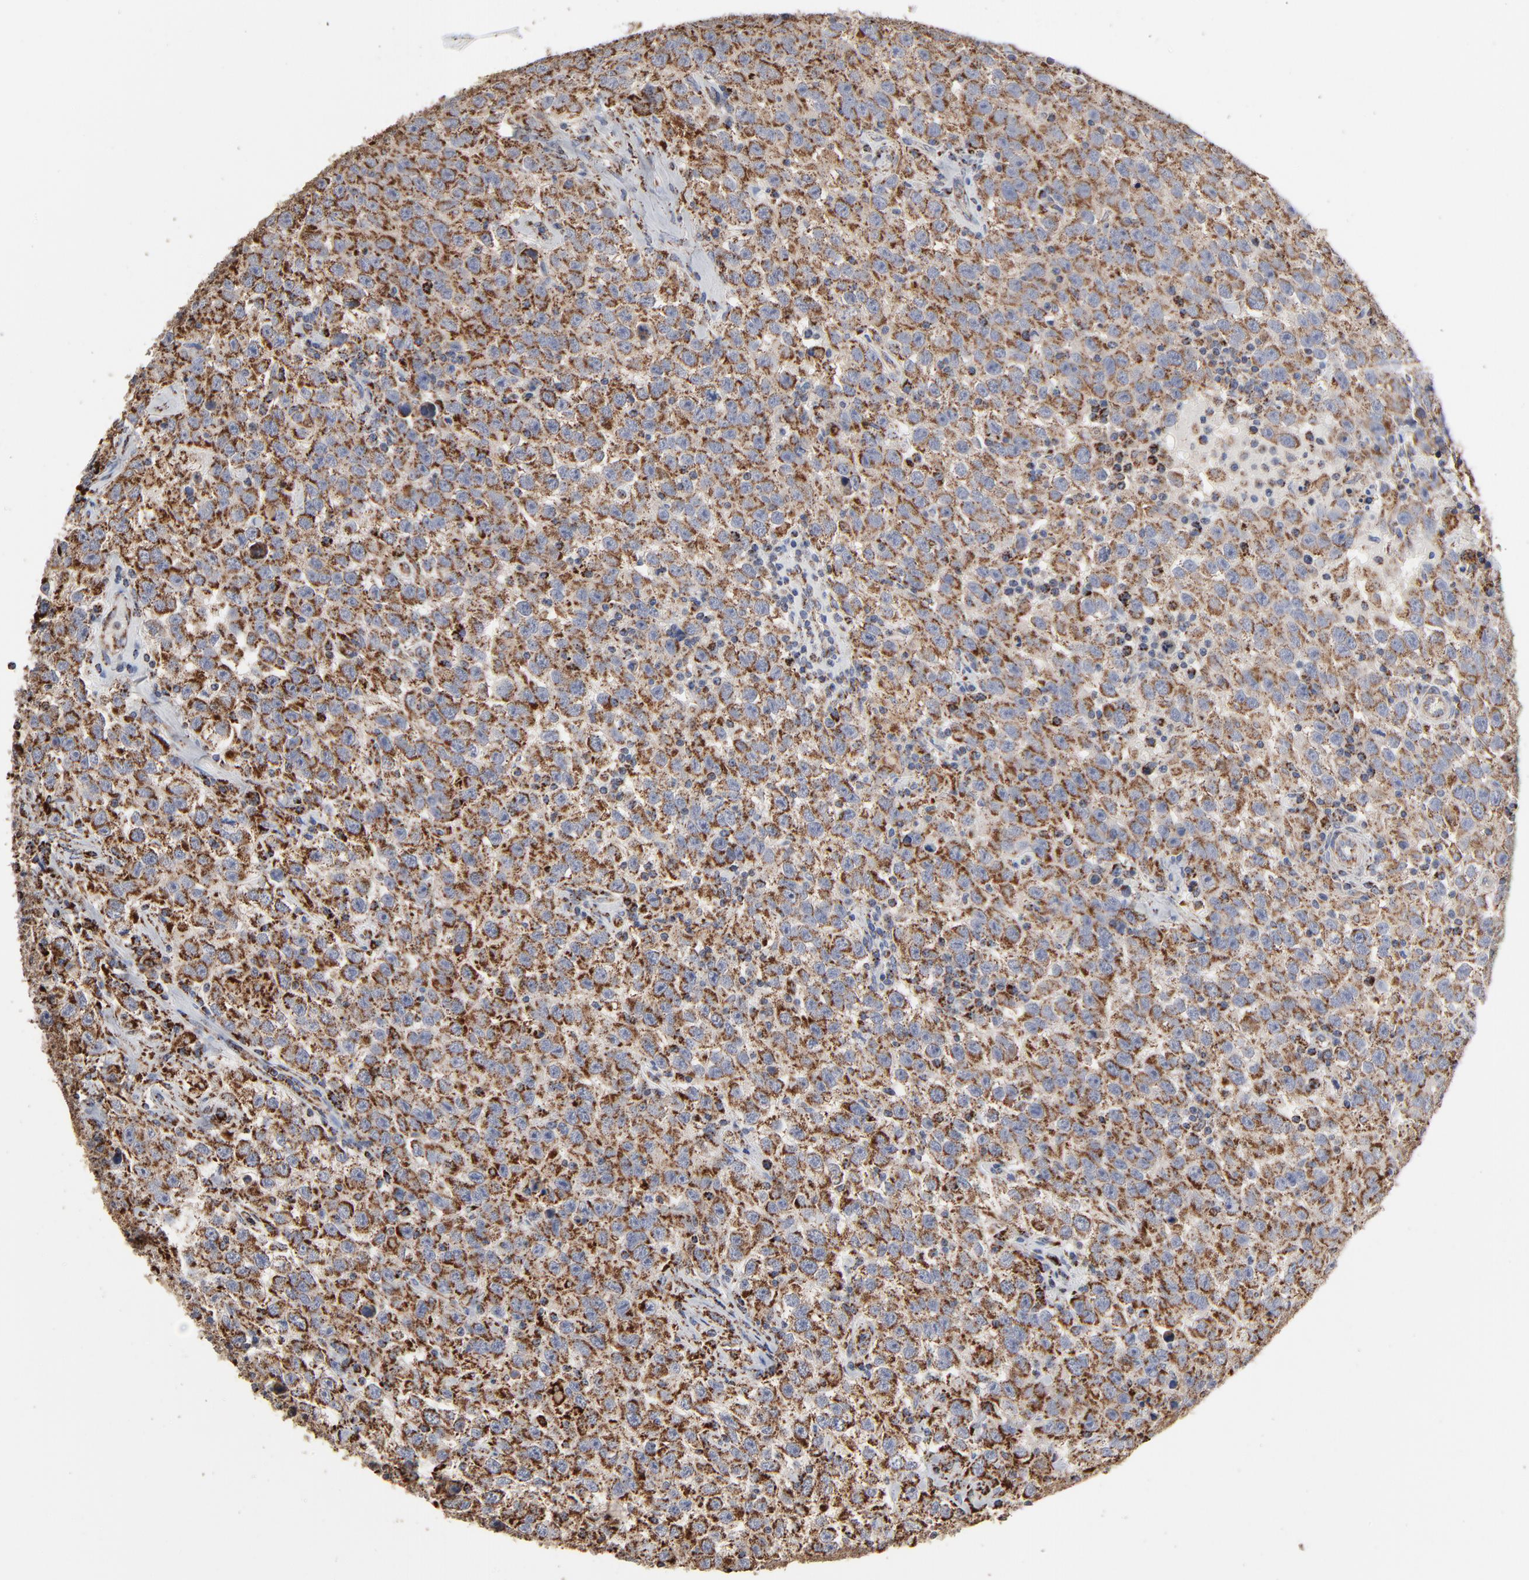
{"staining": {"intensity": "strong", "quantity": ">75%", "location": "cytoplasmic/membranous"}, "tissue": "testis cancer", "cell_type": "Tumor cells", "image_type": "cancer", "snomed": [{"axis": "morphology", "description": "Seminoma, NOS"}, {"axis": "topography", "description": "Testis"}], "caption": "Brown immunohistochemical staining in human seminoma (testis) exhibits strong cytoplasmic/membranous staining in about >75% of tumor cells.", "gene": "UQCRC1", "patient": {"sex": "male", "age": 41}}